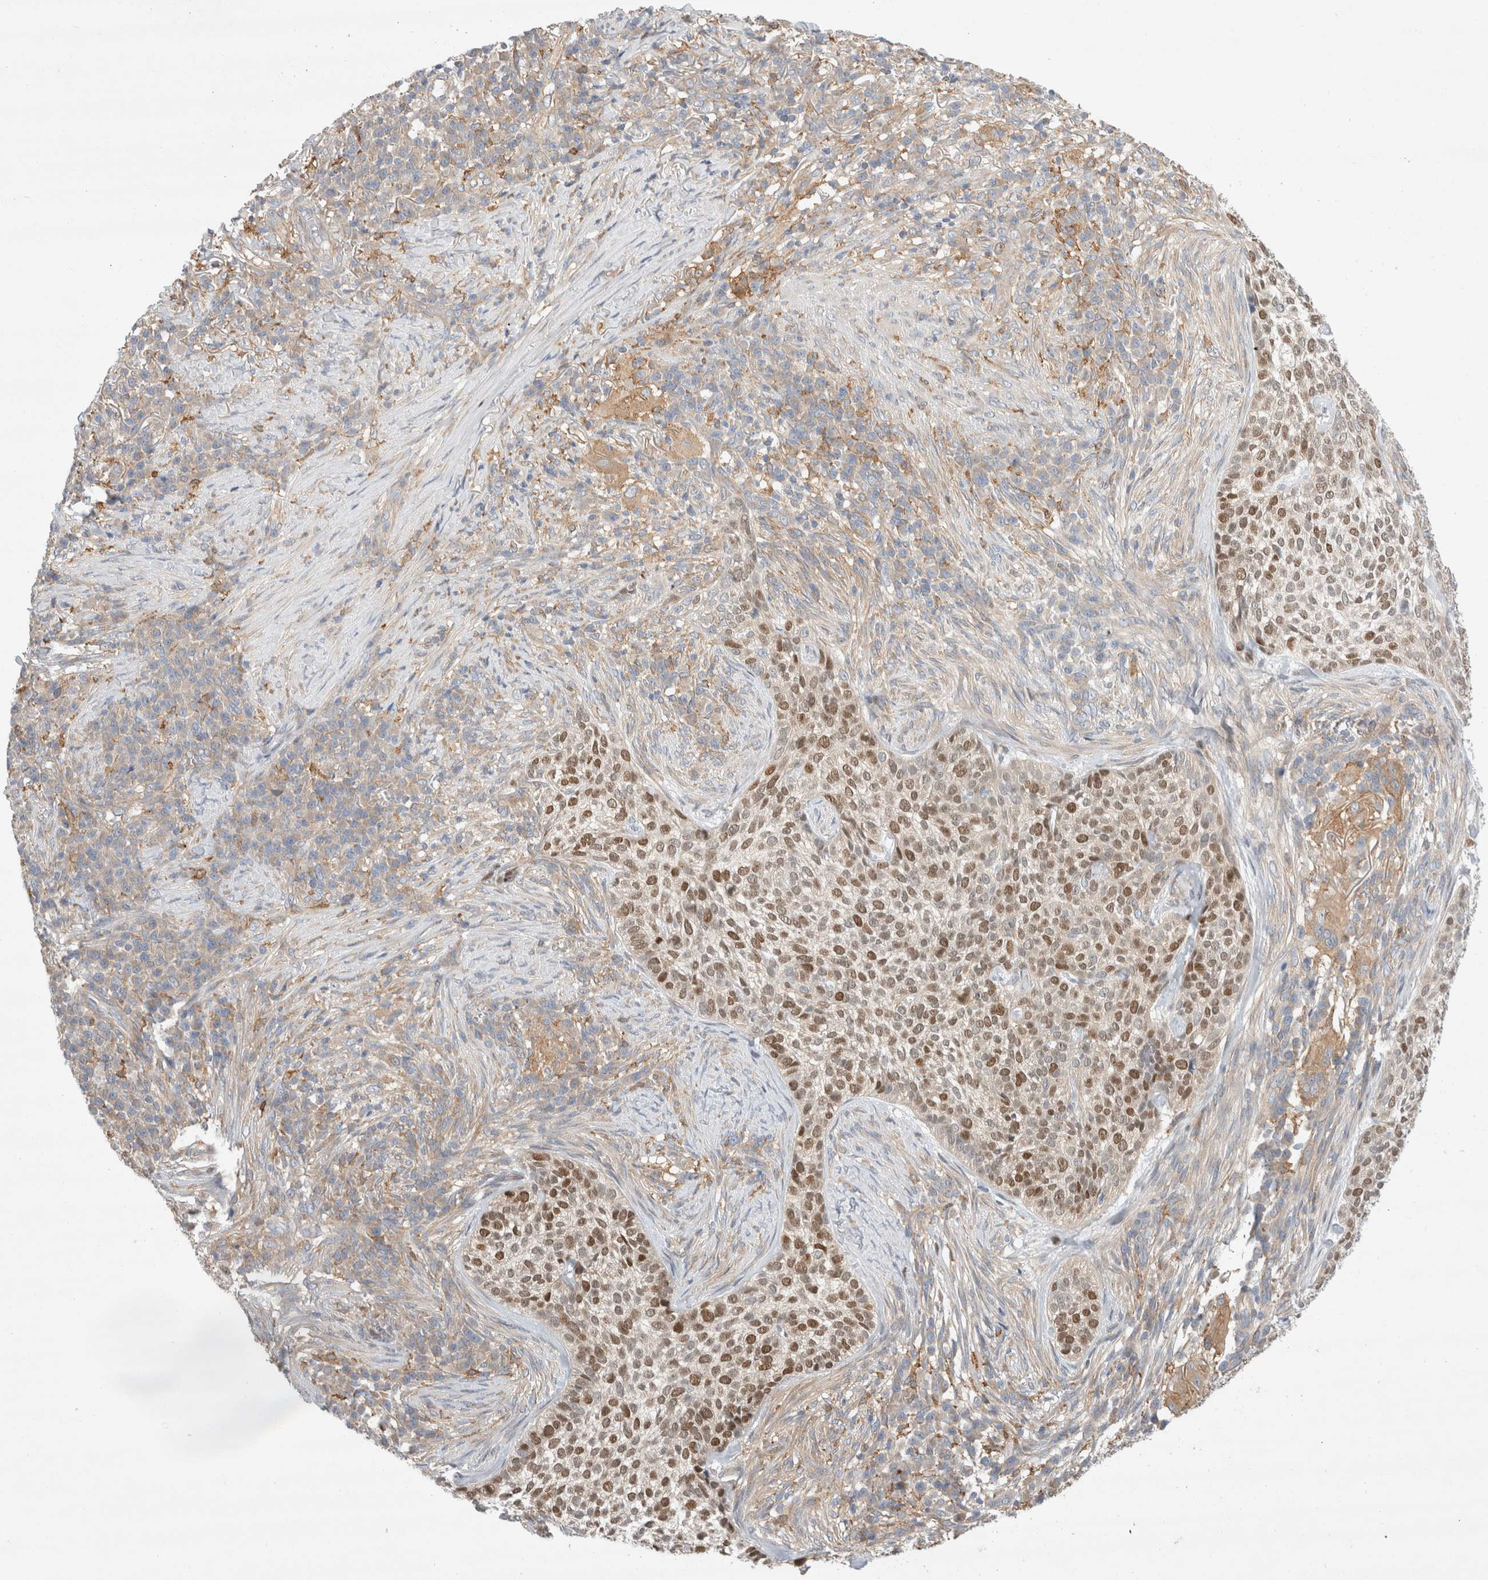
{"staining": {"intensity": "strong", "quantity": "25%-75%", "location": "cytoplasmic/membranous,nuclear"}, "tissue": "skin cancer", "cell_type": "Tumor cells", "image_type": "cancer", "snomed": [{"axis": "morphology", "description": "Basal cell carcinoma"}, {"axis": "topography", "description": "Skin"}], "caption": "This is an image of immunohistochemistry staining of skin cancer (basal cell carcinoma), which shows strong positivity in the cytoplasmic/membranous and nuclear of tumor cells.", "gene": "CDCA7L", "patient": {"sex": "female", "age": 64}}